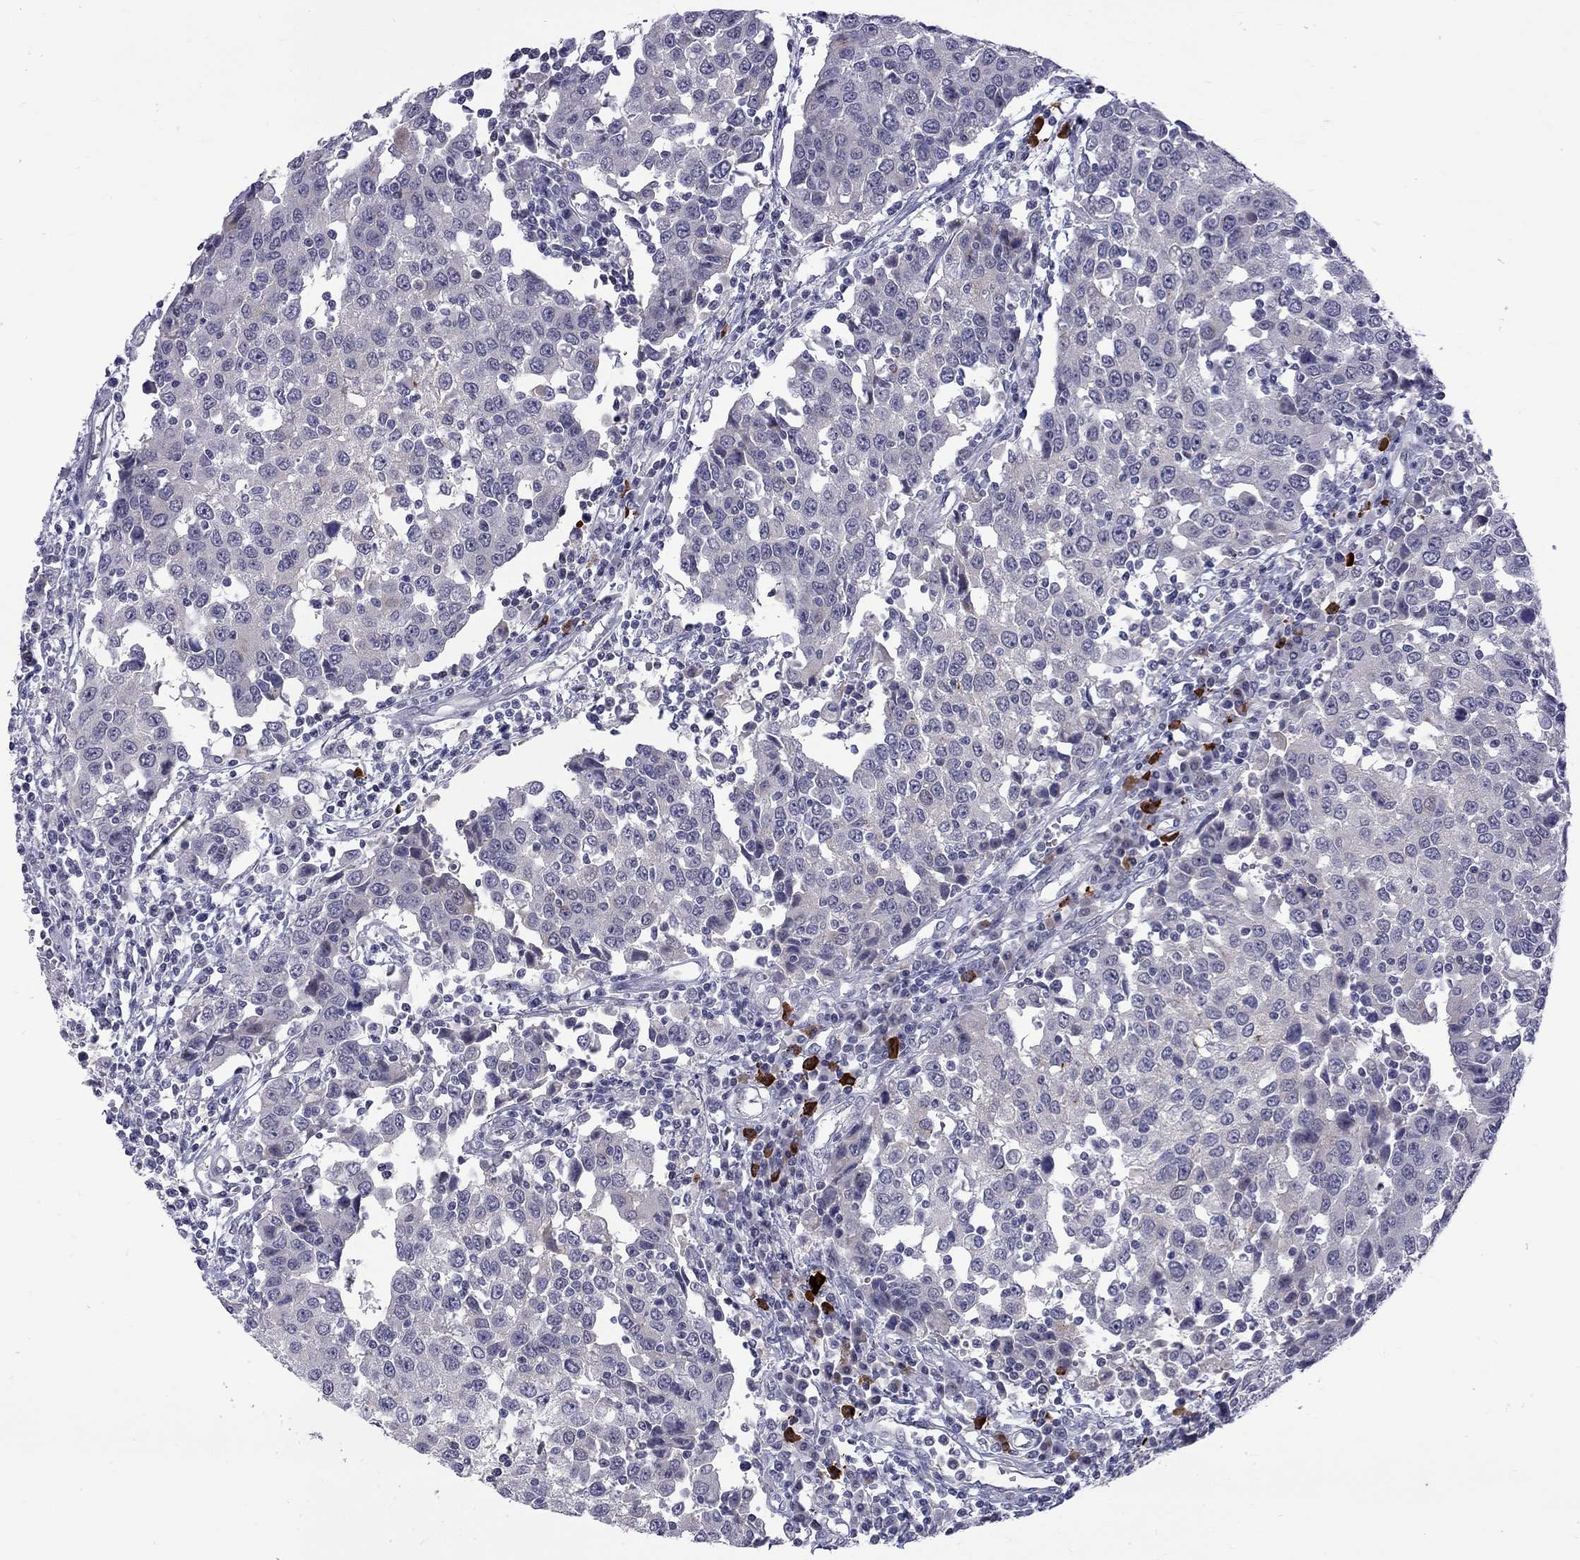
{"staining": {"intensity": "negative", "quantity": "none", "location": "none"}, "tissue": "urothelial cancer", "cell_type": "Tumor cells", "image_type": "cancer", "snomed": [{"axis": "morphology", "description": "Urothelial carcinoma, High grade"}, {"axis": "topography", "description": "Urinary bladder"}], "caption": "The histopathology image displays no significant staining in tumor cells of high-grade urothelial carcinoma. (DAB IHC visualized using brightfield microscopy, high magnification).", "gene": "RTL9", "patient": {"sex": "female", "age": 85}}